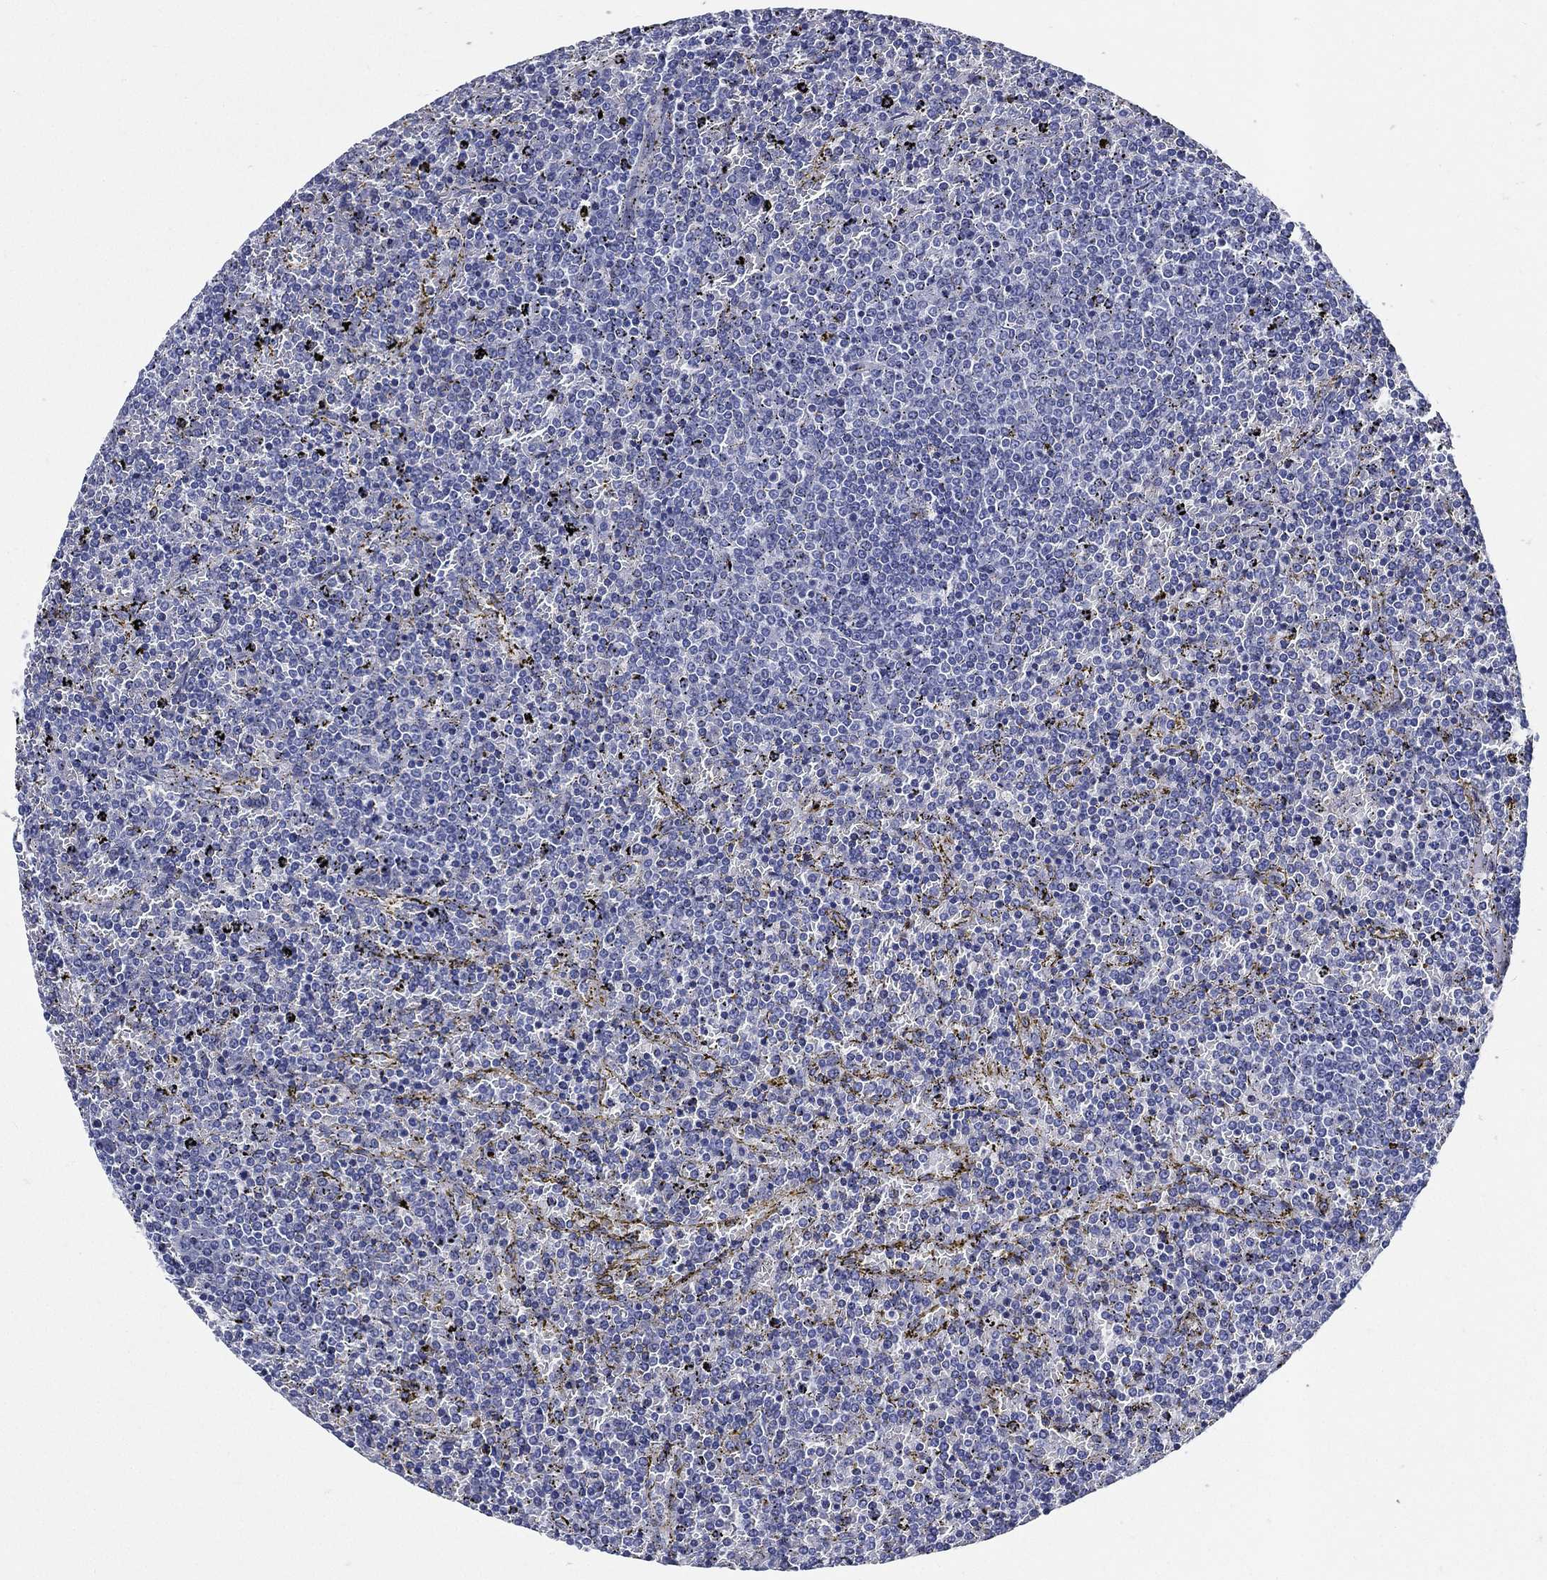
{"staining": {"intensity": "negative", "quantity": "none", "location": "none"}, "tissue": "lymphoma", "cell_type": "Tumor cells", "image_type": "cancer", "snomed": [{"axis": "morphology", "description": "Malignant lymphoma, non-Hodgkin's type, Low grade"}, {"axis": "topography", "description": "Spleen"}], "caption": "Immunohistochemical staining of human lymphoma reveals no significant staining in tumor cells.", "gene": "NEDD9", "patient": {"sex": "female", "age": 77}}